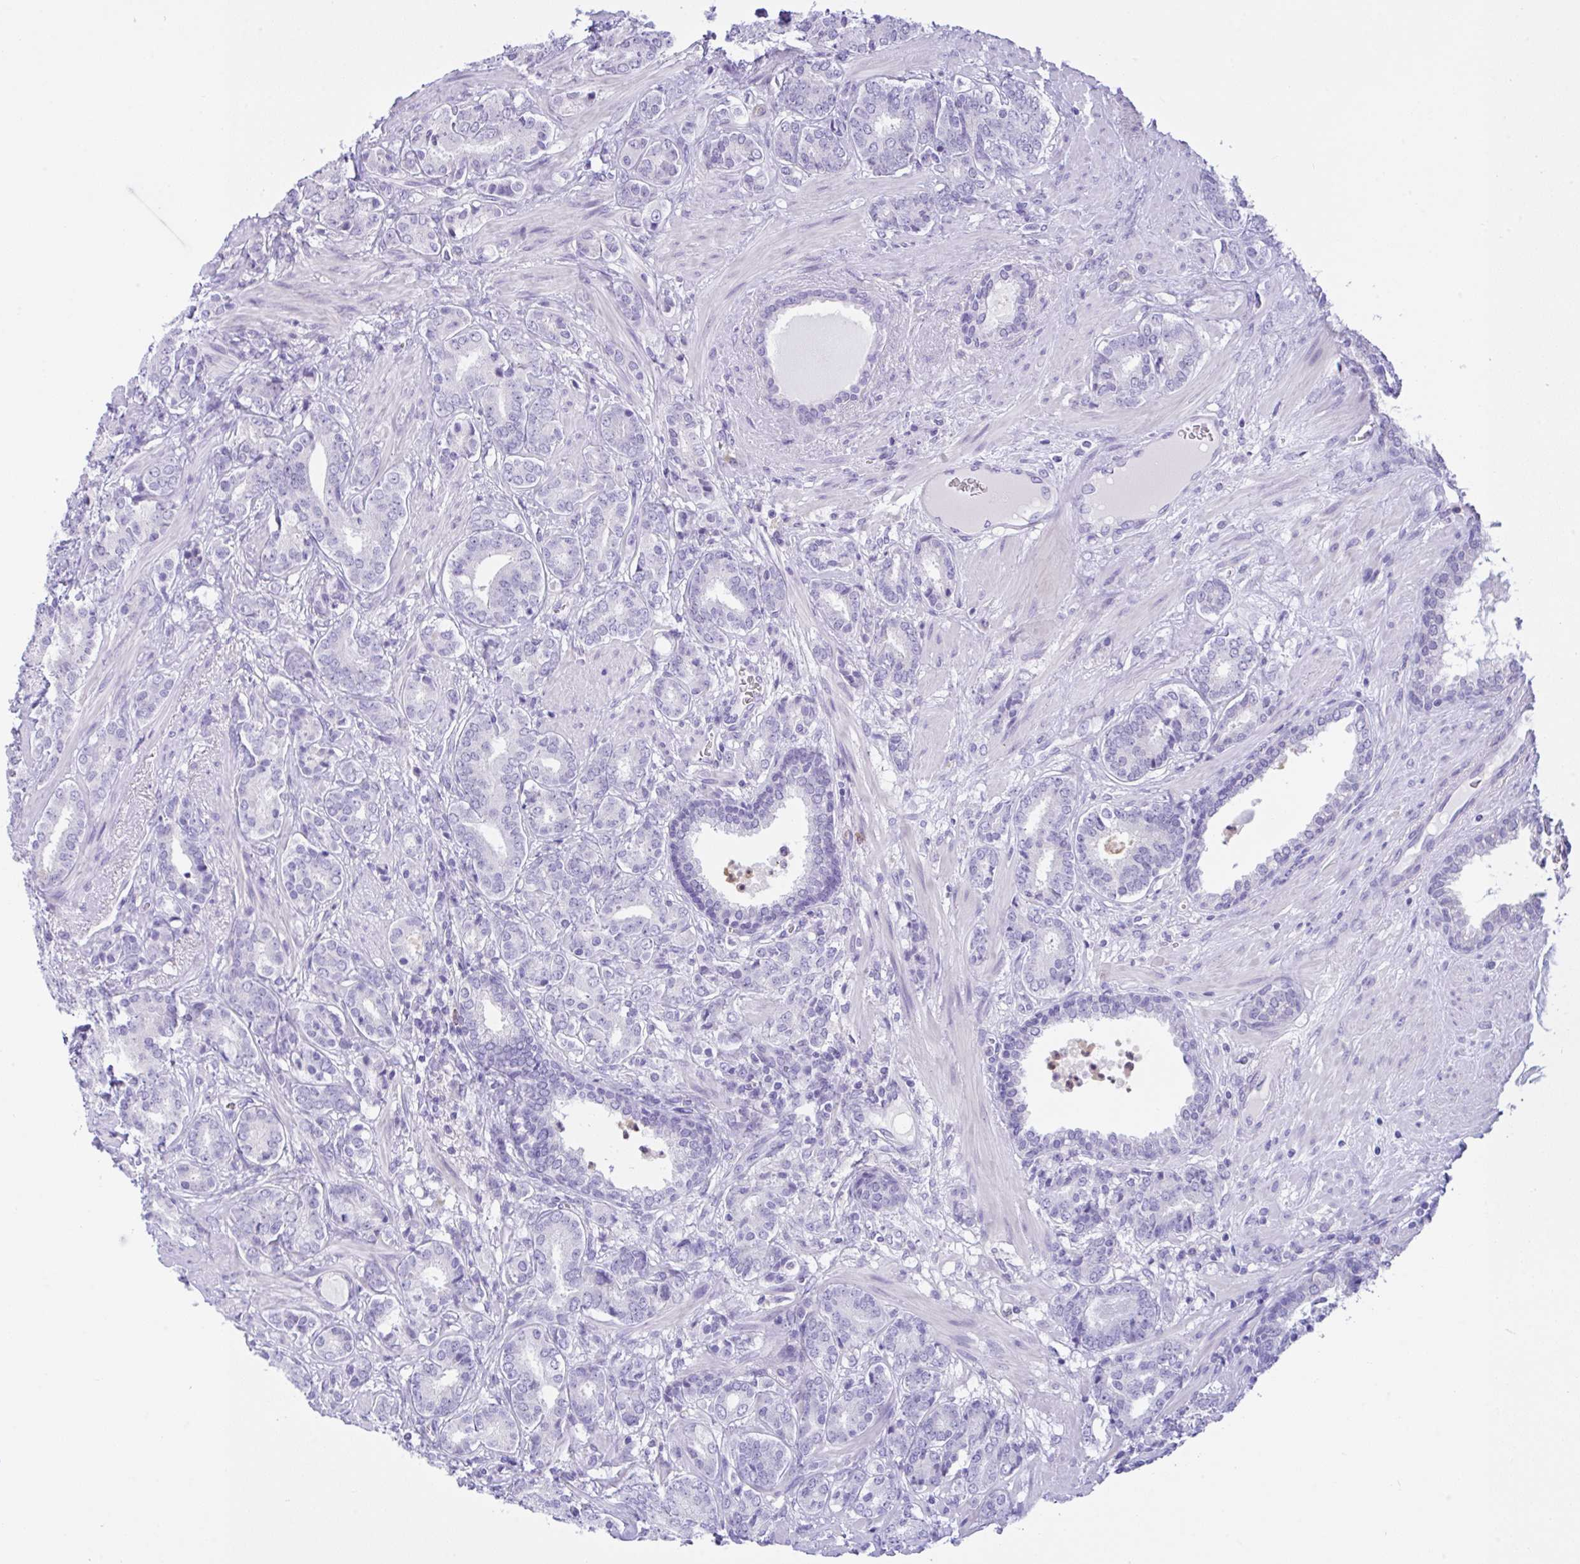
{"staining": {"intensity": "negative", "quantity": "none", "location": "none"}, "tissue": "prostate cancer", "cell_type": "Tumor cells", "image_type": "cancer", "snomed": [{"axis": "morphology", "description": "Adenocarcinoma, High grade"}, {"axis": "topography", "description": "Prostate"}], "caption": "This is an IHC micrograph of human prostate cancer. There is no staining in tumor cells.", "gene": "NCF1", "patient": {"sex": "male", "age": 62}}